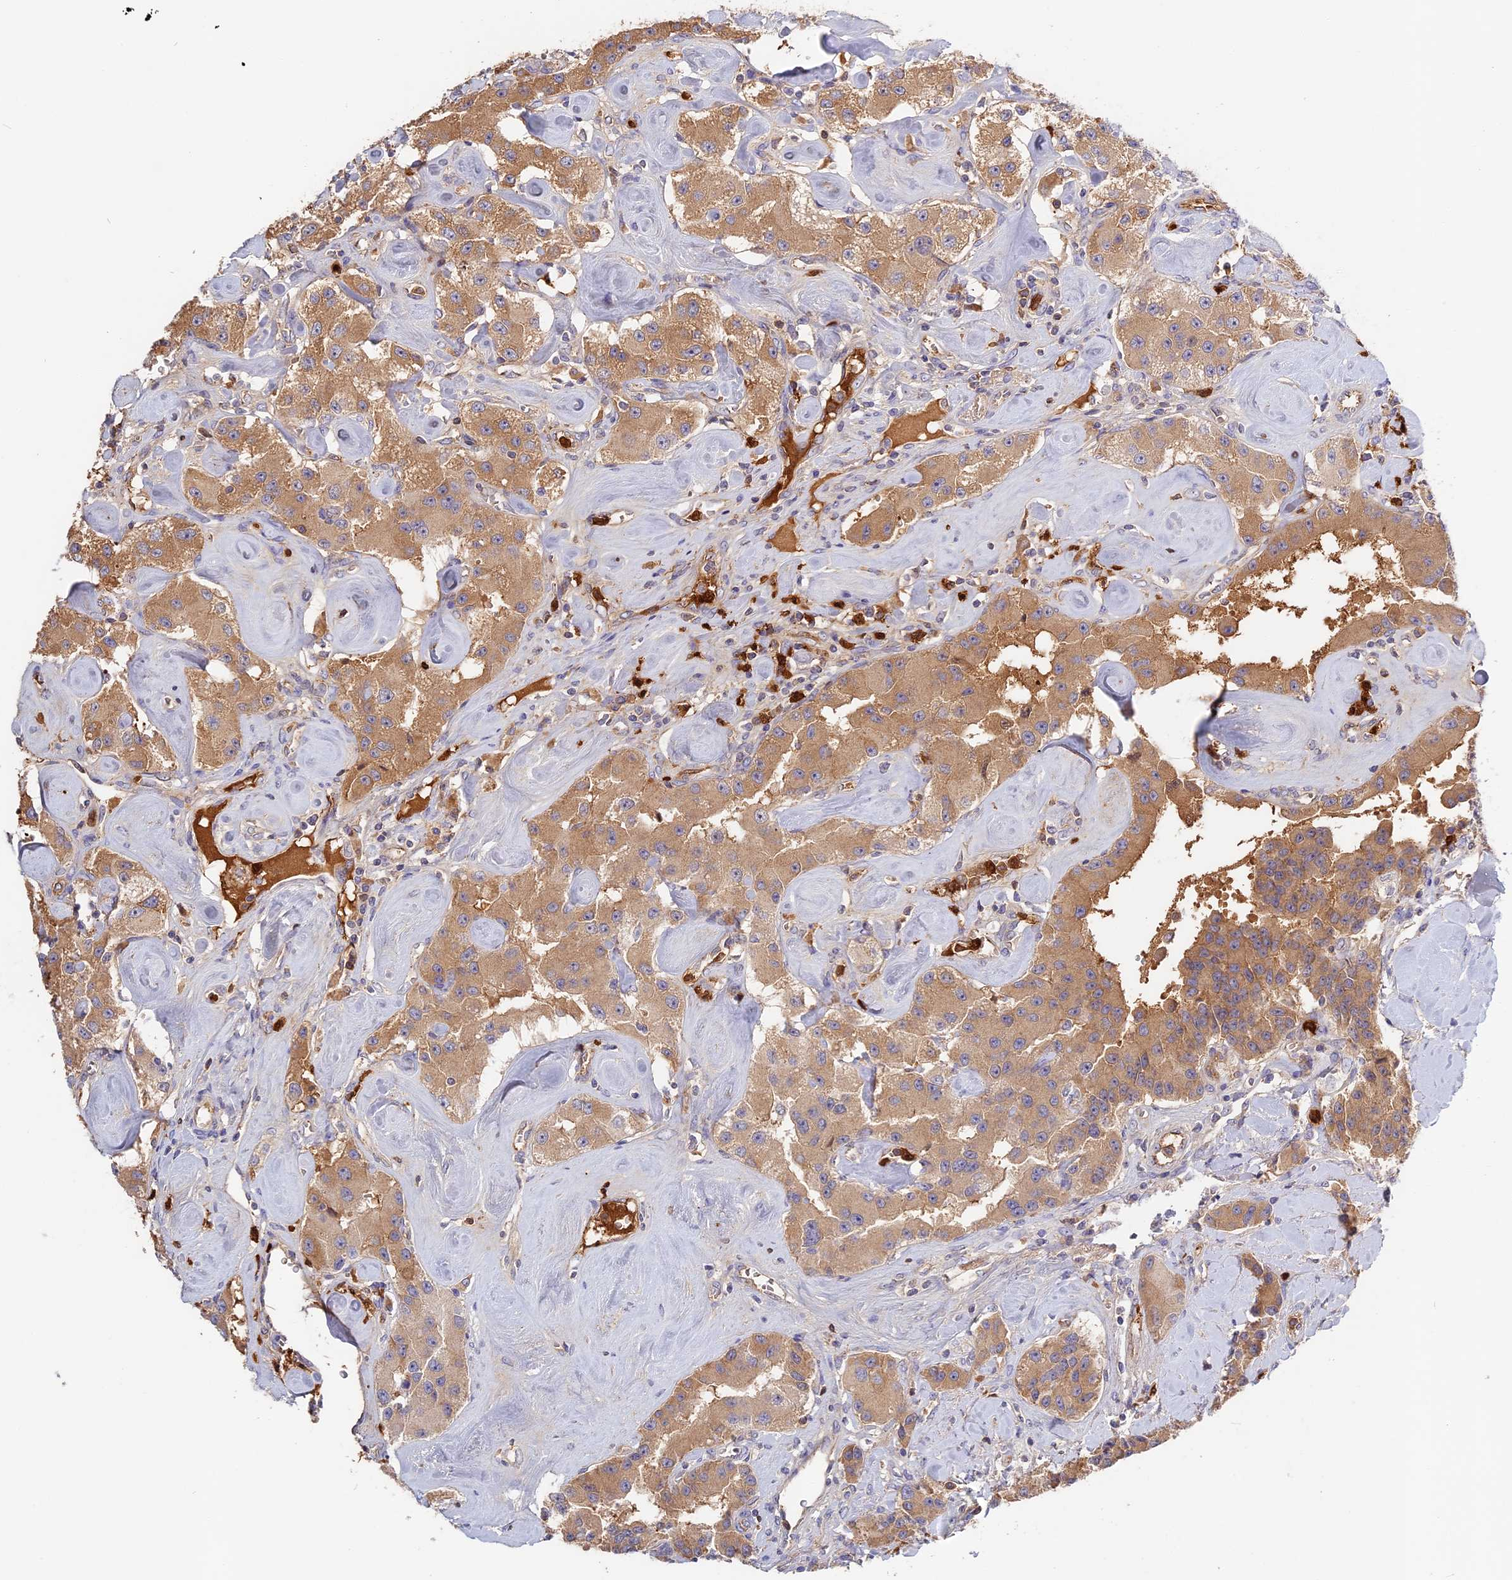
{"staining": {"intensity": "moderate", "quantity": ">75%", "location": "cytoplasmic/membranous"}, "tissue": "carcinoid", "cell_type": "Tumor cells", "image_type": "cancer", "snomed": [{"axis": "morphology", "description": "Carcinoid, malignant, NOS"}, {"axis": "topography", "description": "Pancreas"}], "caption": "An immunohistochemistry (IHC) histopathology image of tumor tissue is shown. Protein staining in brown shows moderate cytoplasmic/membranous positivity in malignant carcinoid within tumor cells.", "gene": "ADGRD1", "patient": {"sex": "male", "age": 41}}